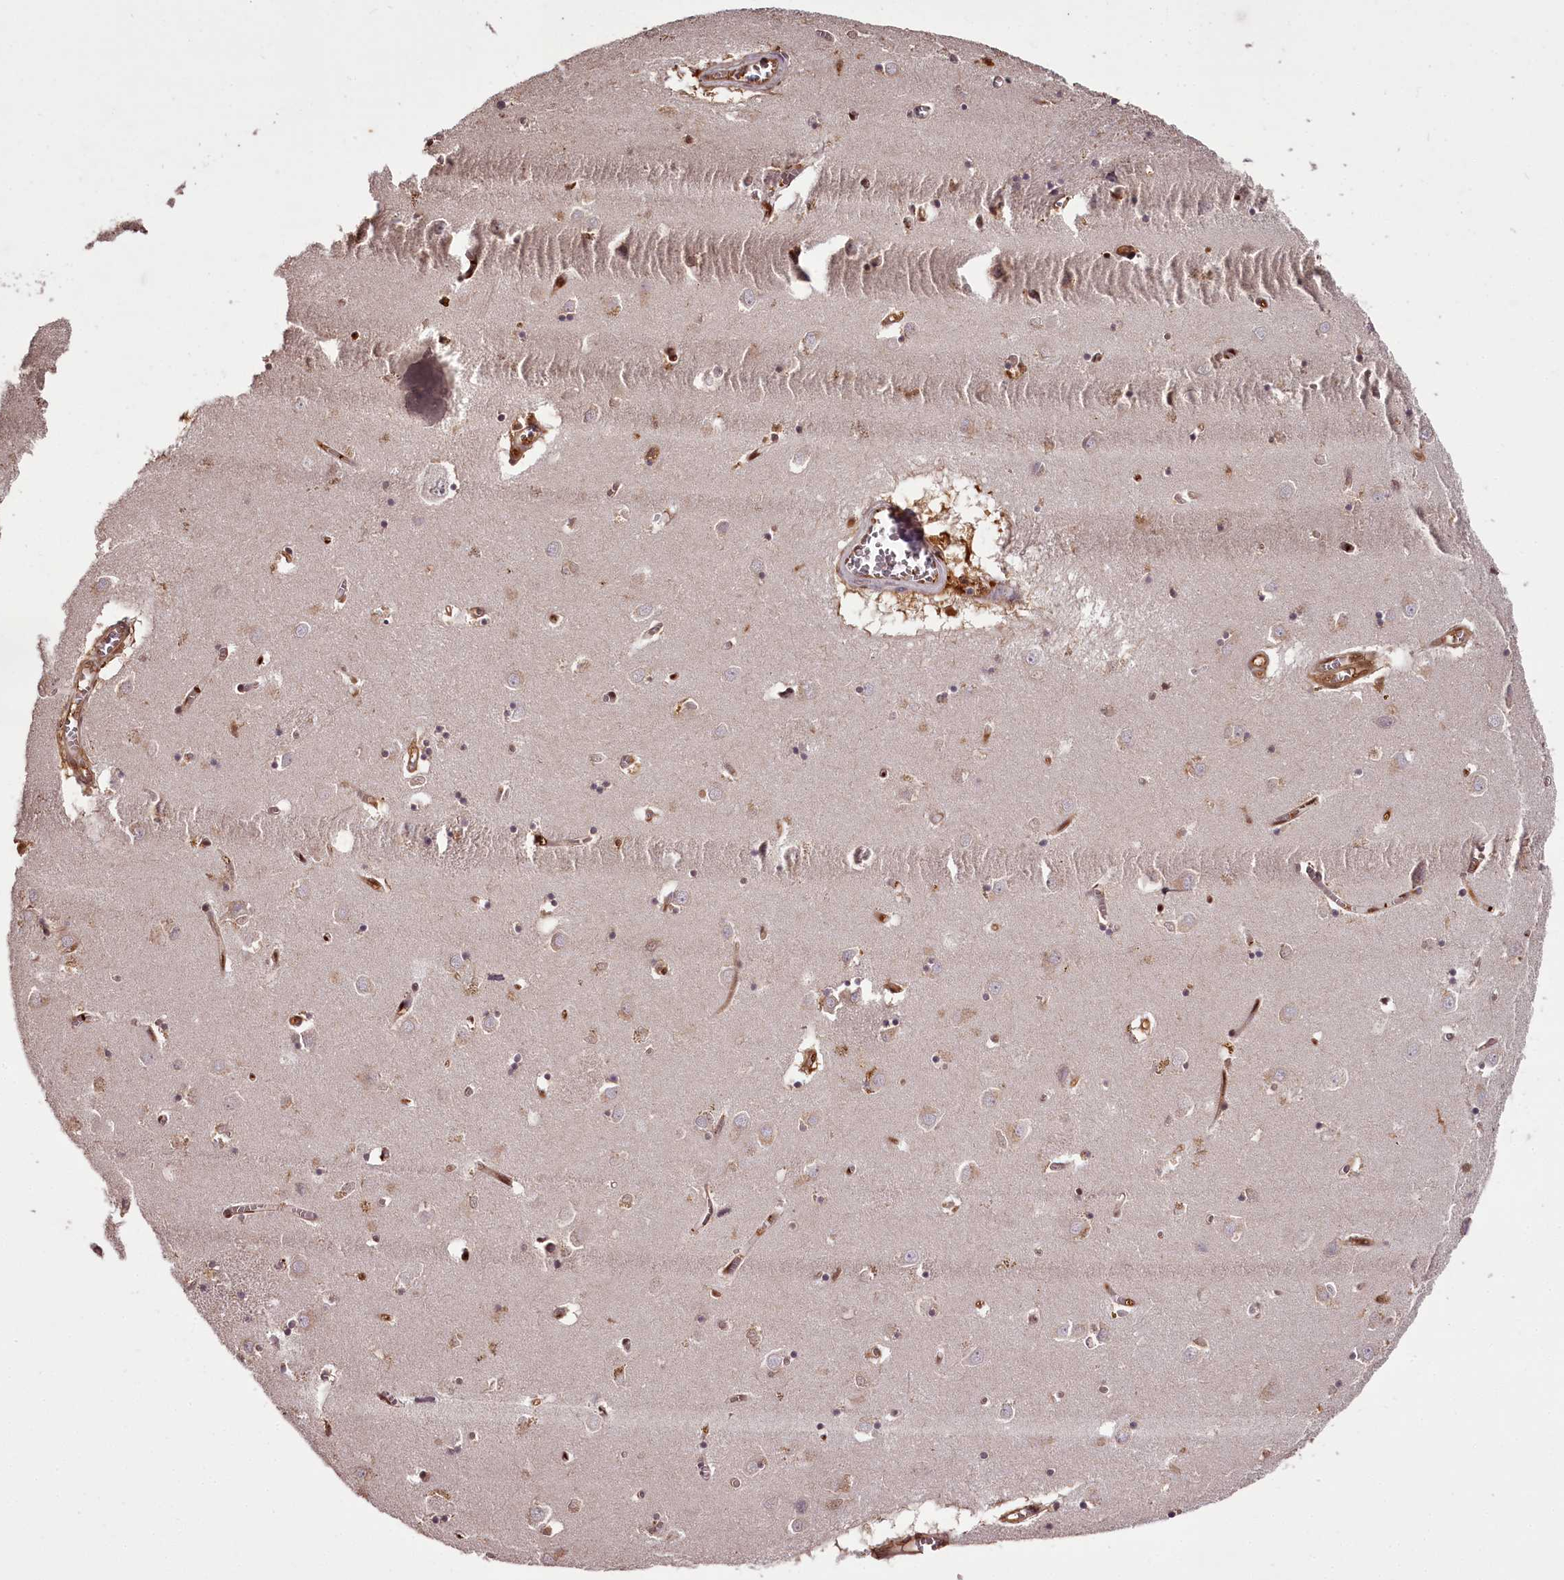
{"staining": {"intensity": "weak", "quantity": "25%-75%", "location": "cytoplasmic/membranous,nuclear"}, "tissue": "caudate", "cell_type": "Glial cells", "image_type": "normal", "snomed": [{"axis": "morphology", "description": "Normal tissue, NOS"}, {"axis": "topography", "description": "Lateral ventricle wall"}], "caption": "Caudate stained with a brown dye displays weak cytoplasmic/membranous,nuclear positive staining in about 25%-75% of glial cells.", "gene": "NPRL2", "patient": {"sex": "male", "age": 70}}